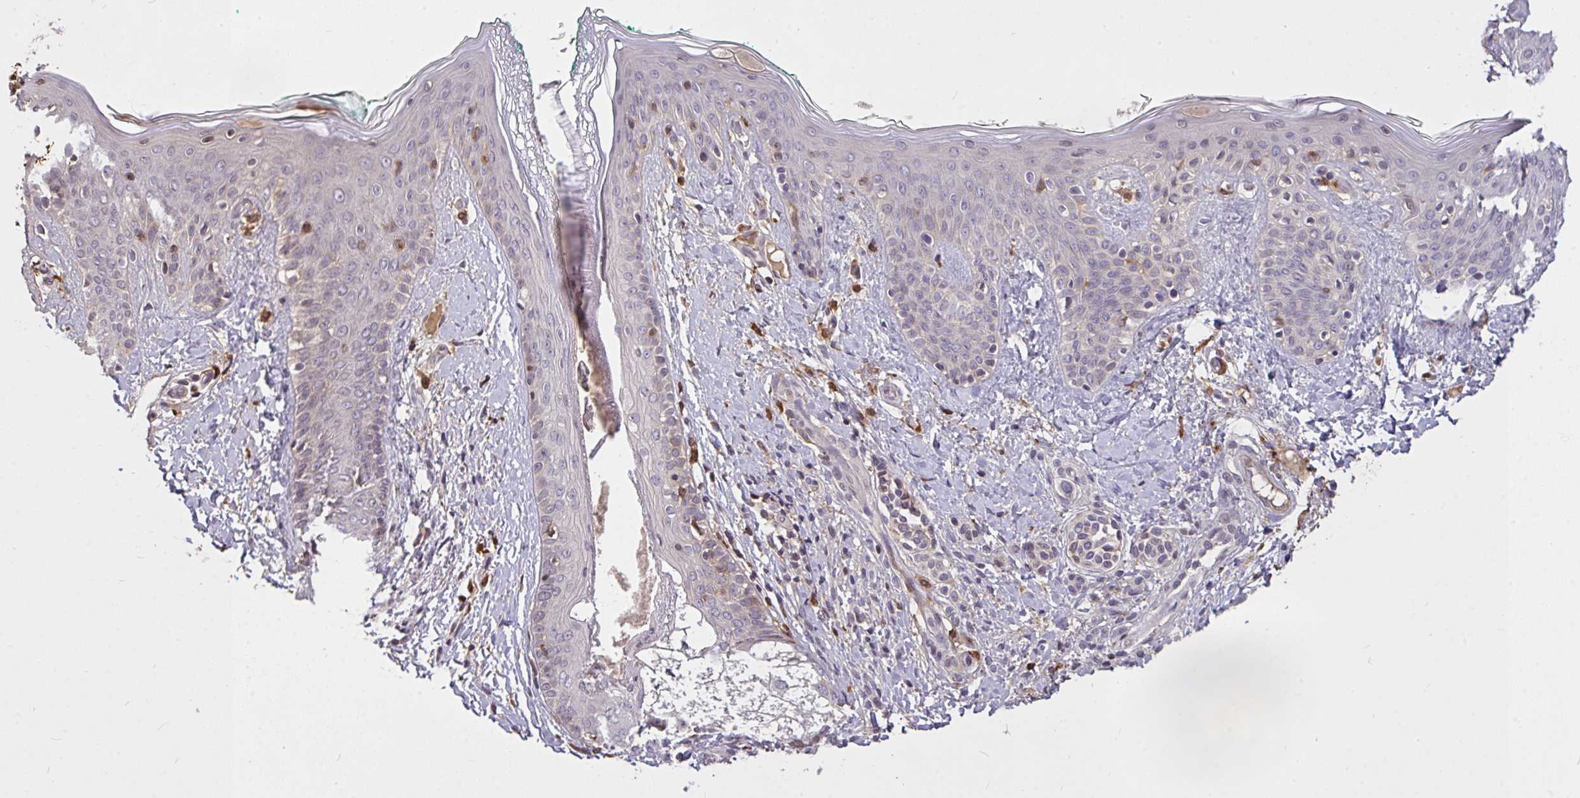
{"staining": {"intensity": "negative", "quantity": "none", "location": "none"}, "tissue": "skin", "cell_type": "Fibroblasts", "image_type": "normal", "snomed": [{"axis": "morphology", "description": "Normal tissue, NOS"}, {"axis": "topography", "description": "Skin"}], "caption": "An IHC micrograph of benign skin is shown. There is no staining in fibroblasts of skin.", "gene": "FCER1A", "patient": {"sex": "male", "age": 16}}